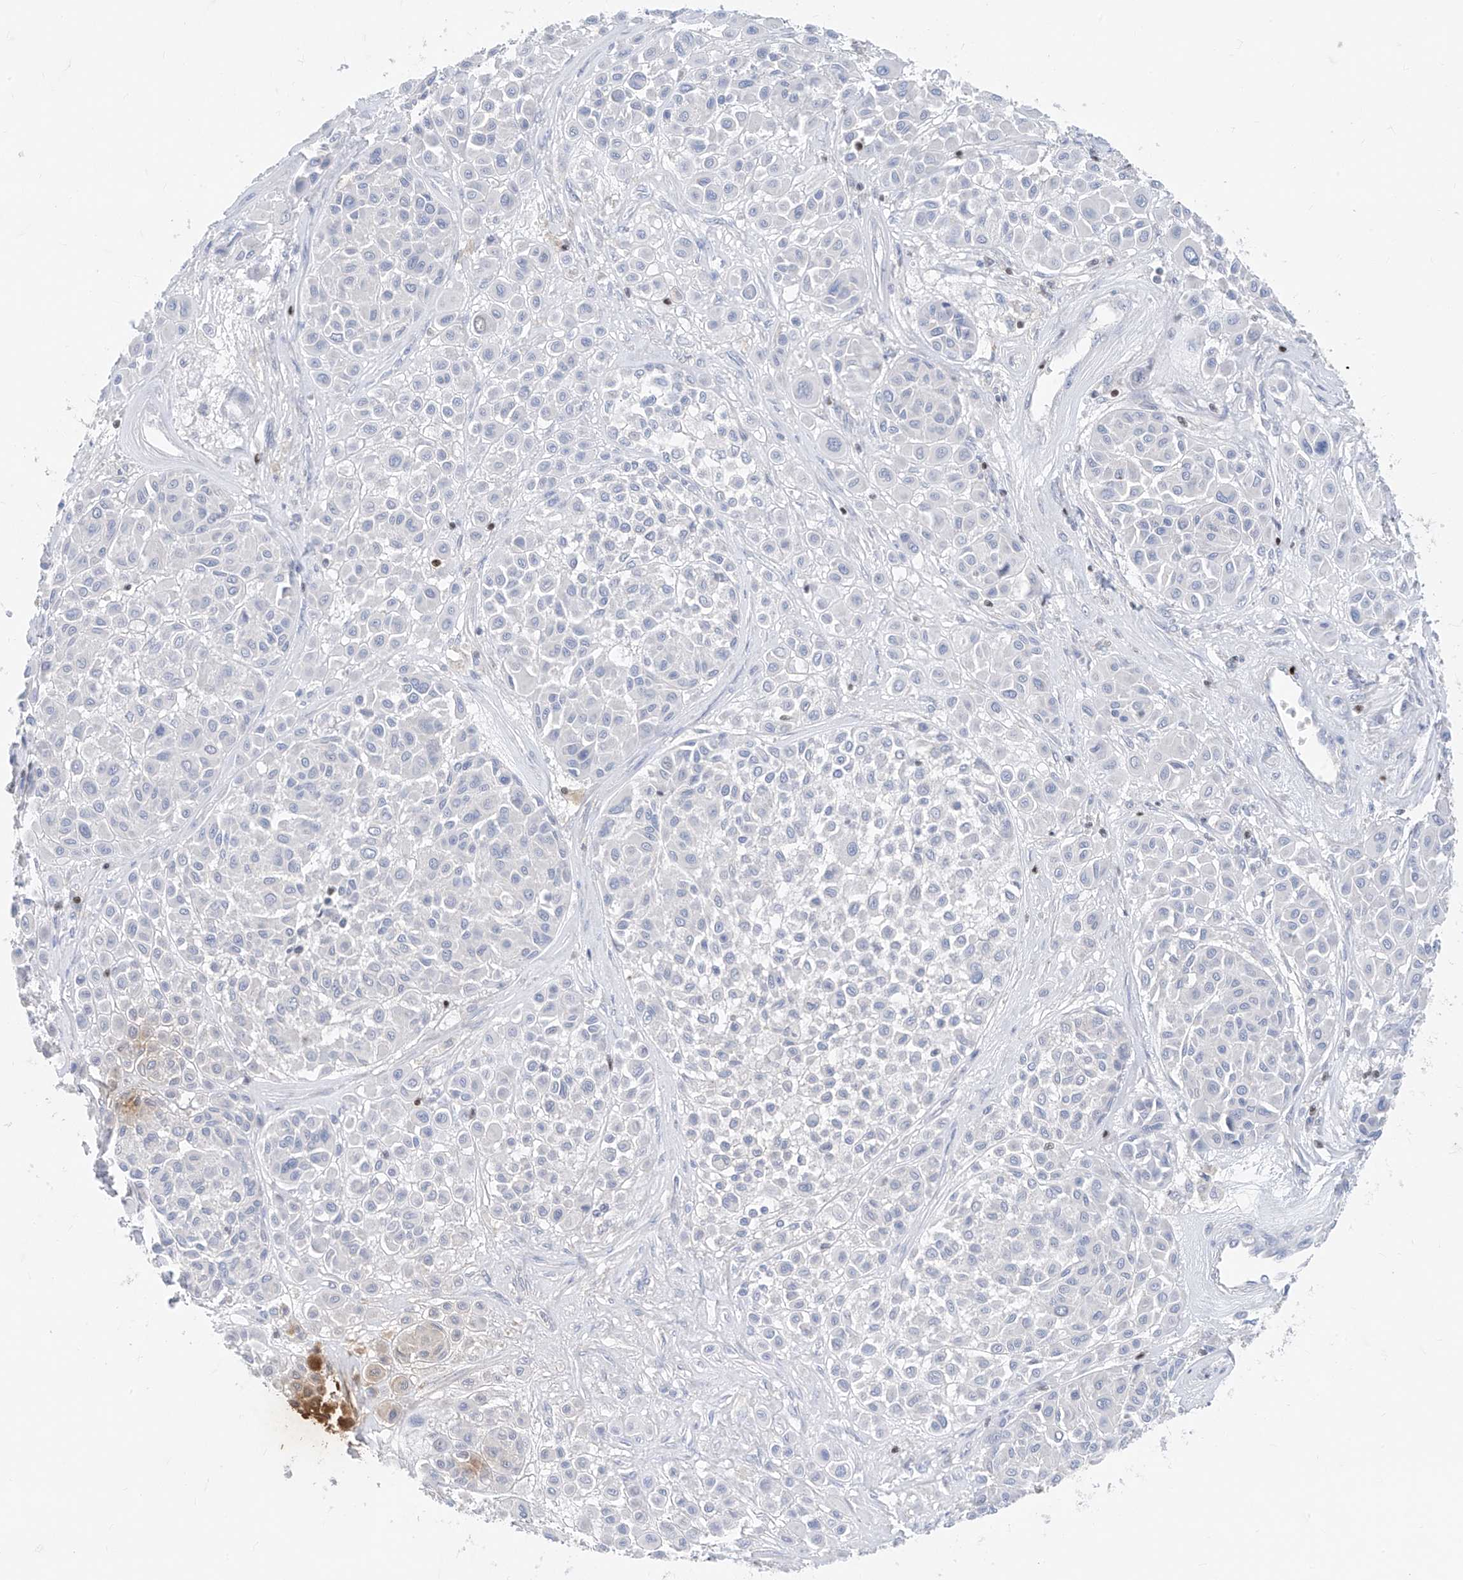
{"staining": {"intensity": "negative", "quantity": "none", "location": "none"}, "tissue": "melanoma", "cell_type": "Tumor cells", "image_type": "cancer", "snomed": [{"axis": "morphology", "description": "Malignant melanoma, Metastatic site"}, {"axis": "topography", "description": "Soft tissue"}], "caption": "There is no significant positivity in tumor cells of melanoma. Brightfield microscopy of immunohistochemistry (IHC) stained with DAB (3,3'-diaminobenzidine) (brown) and hematoxylin (blue), captured at high magnification.", "gene": "TBX21", "patient": {"sex": "male", "age": 41}}